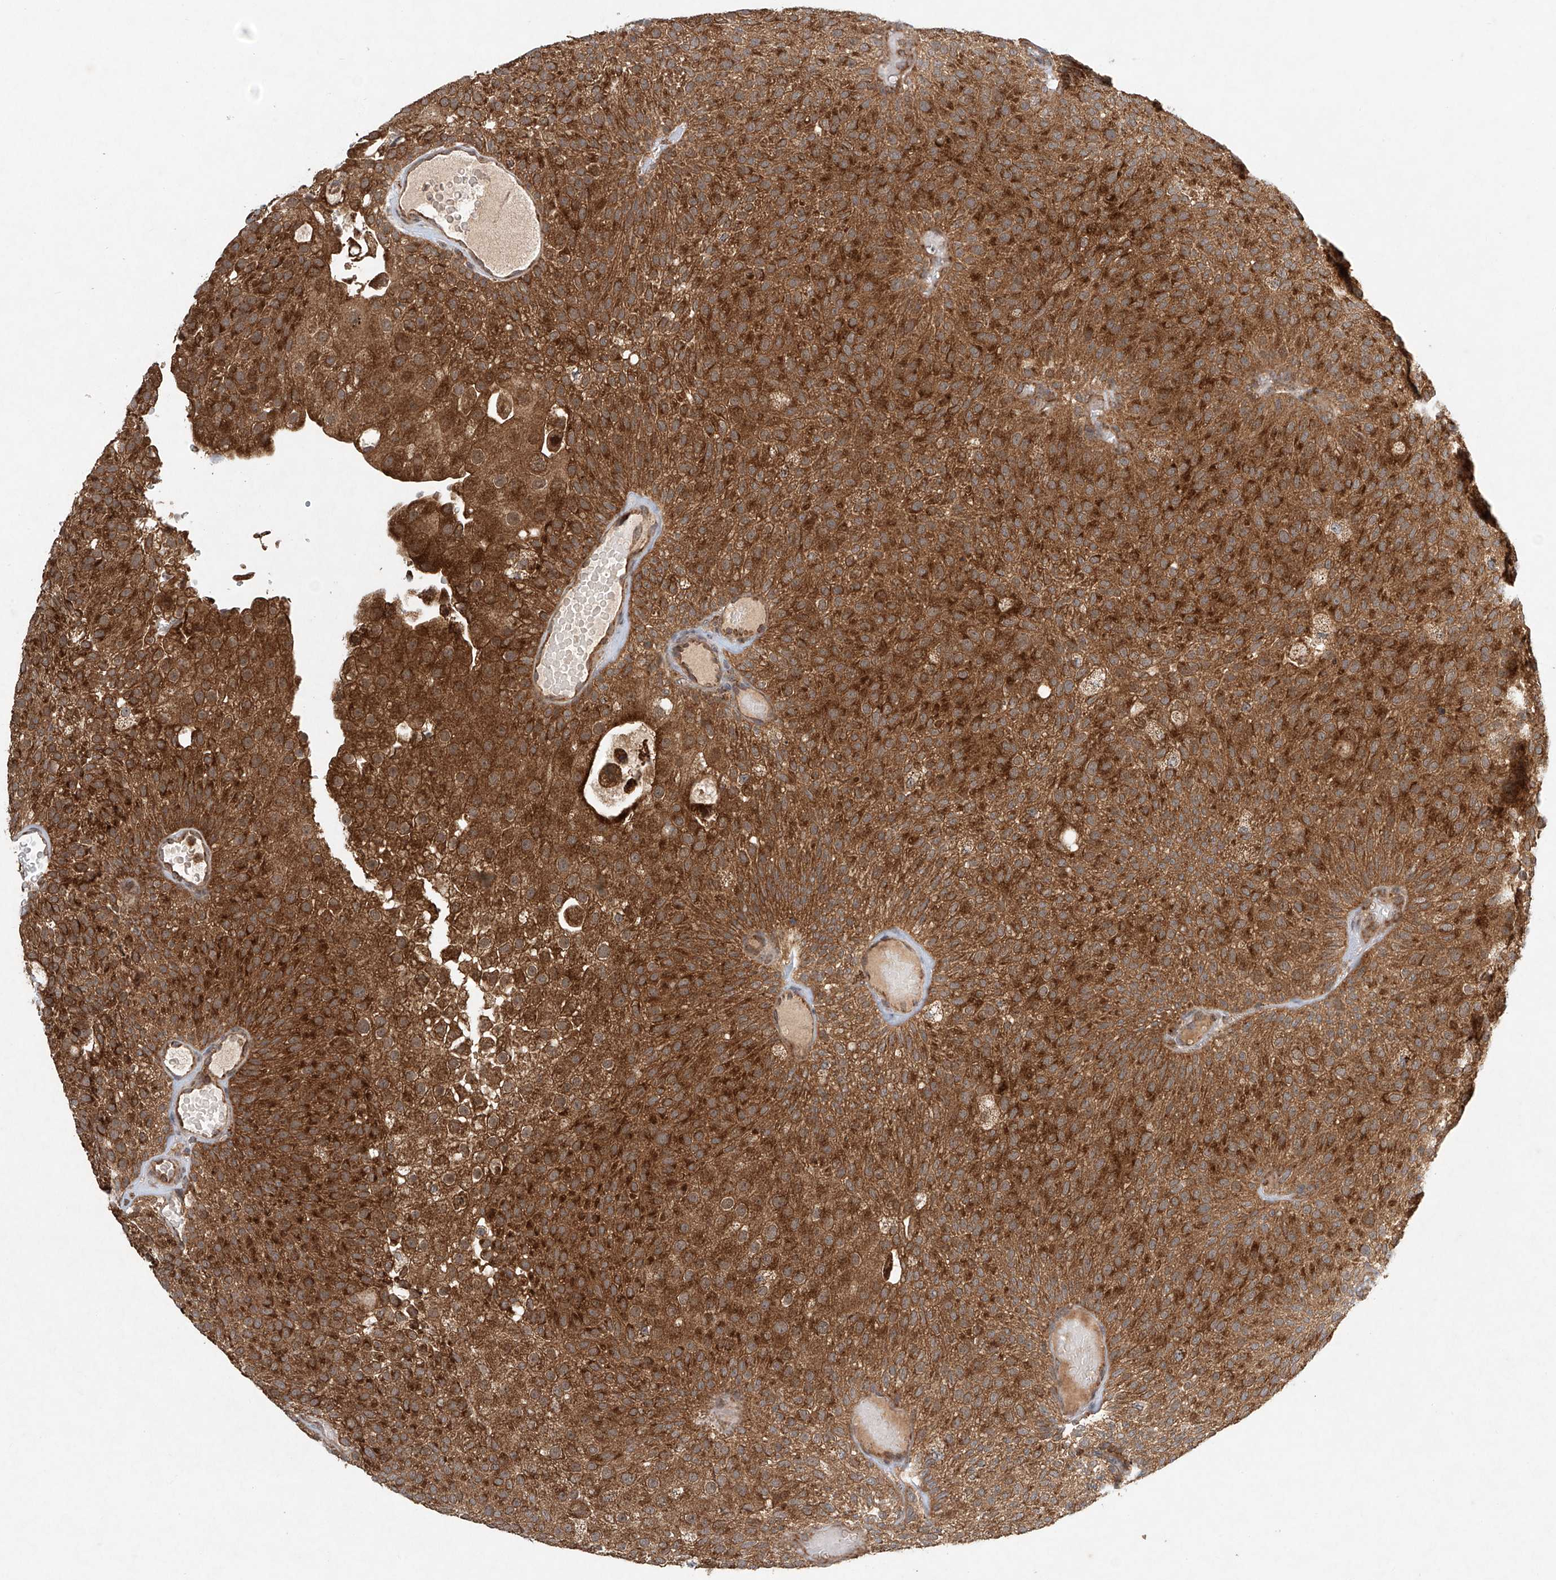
{"staining": {"intensity": "strong", "quantity": ">75%", "location": "cytoplasmic/membranous"}, "tissue": "urothelial cancer", "cell_type": "Tumor cells", "image_type": "cancer", "snomed": [{"axis": "morphology", "description": "Urothelial carcinoma, Low grade"}, {"axis": "topography", "description": "Urinary bladder"}], "caption": "Tumor cells exhibit high levels of strong cytoplasmic/membranous staining in approximately >75% of cells in urothelial cancer.", "gene": "DCAF11", "patient": {"sex": "male", "age": 78}}